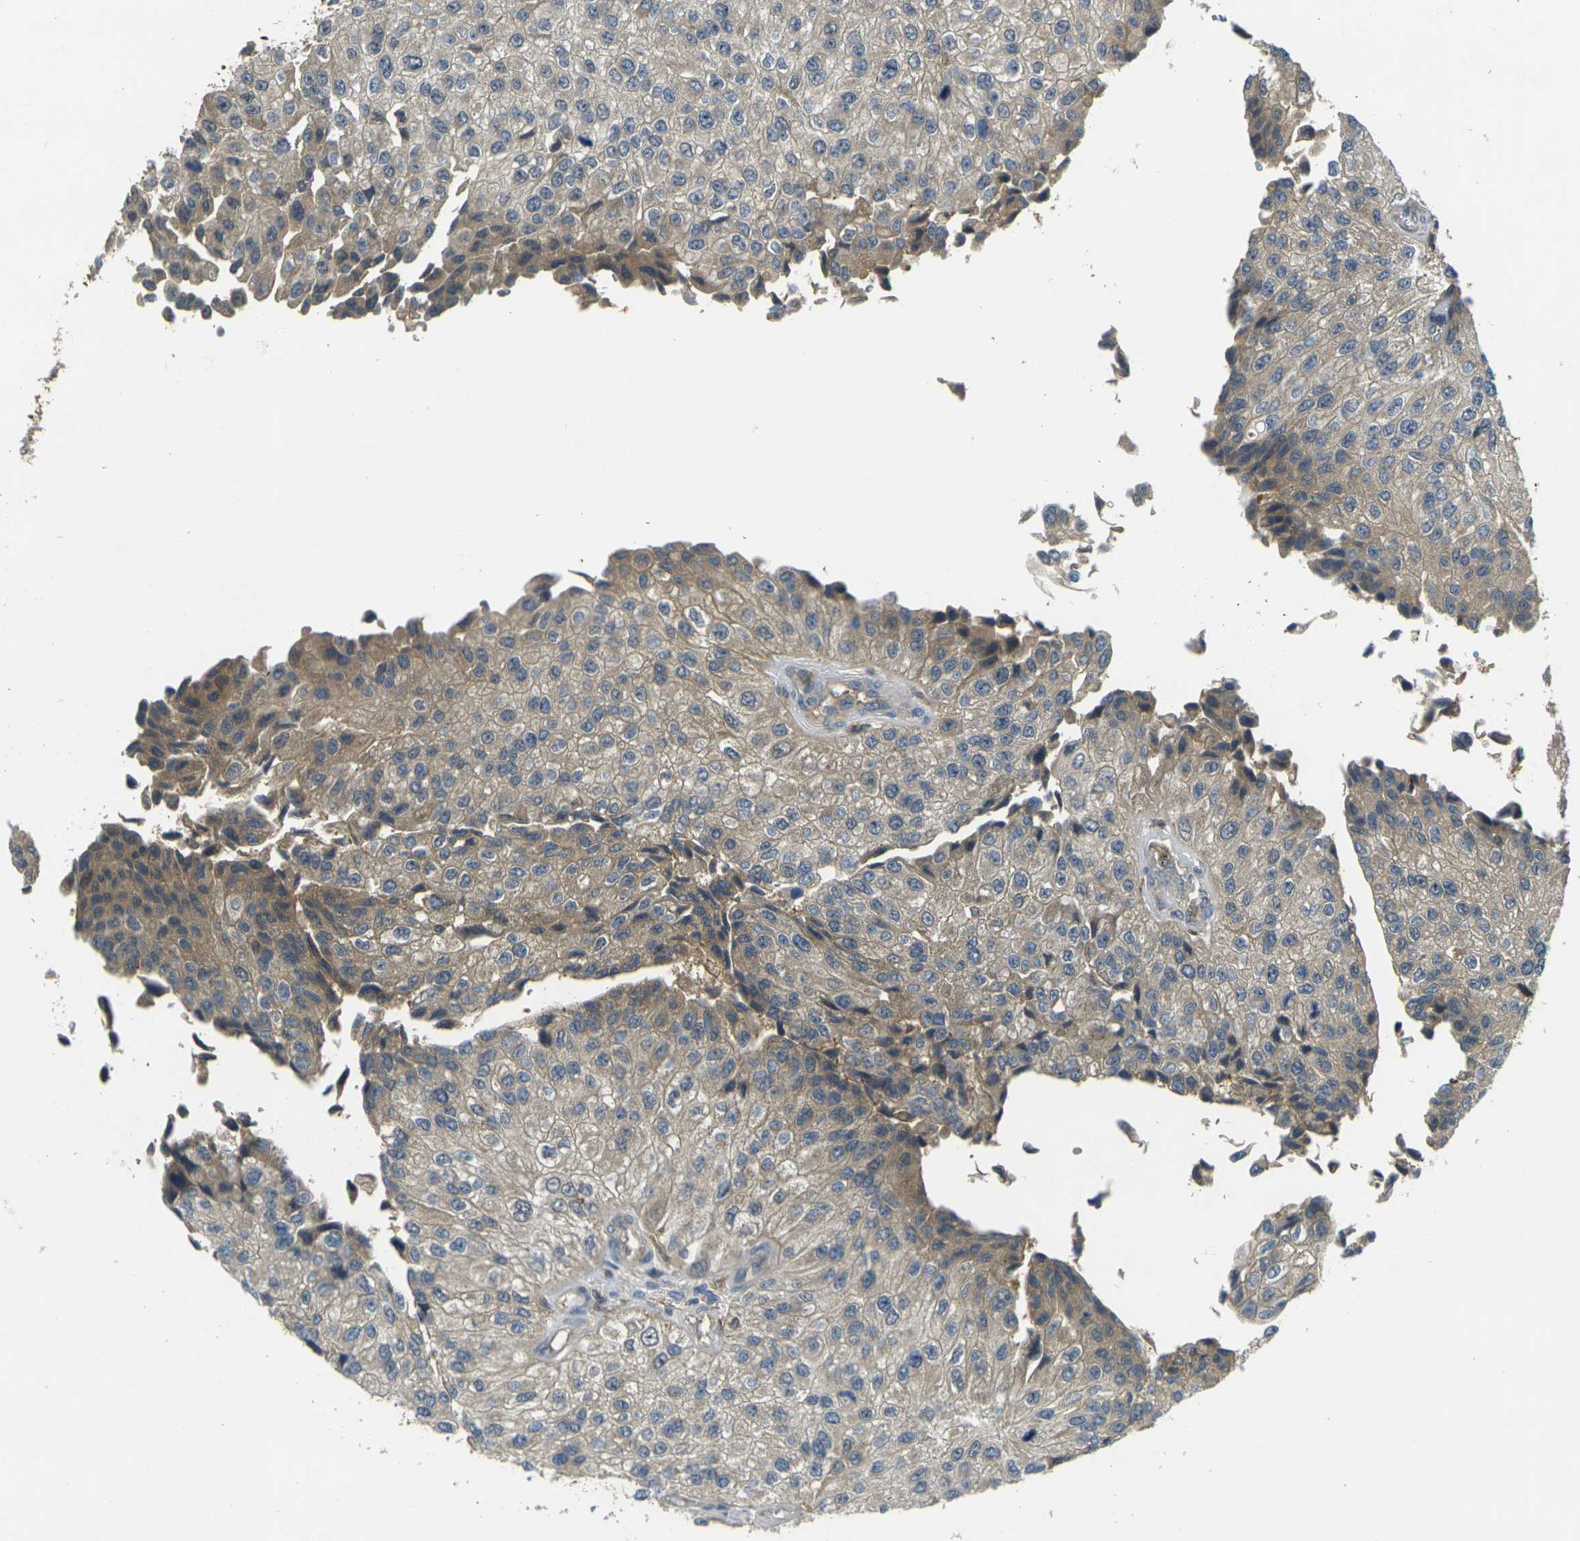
{"staining": {"intensity": "weak", "quantity": ">75%", "location": "cytoplasmic/membranous"}, "tissue": "urothelial cancer", "cell_type": "Tumor cells", "image_type": "cancer", "snomed": [{"axis": "morphology", "description": "Urothelial carcinoma, High grade"}, {"axis": "topography", "description": "Kidney"}, {"axis": "topography", "description": "Urinary bladder"}], "caption": "This is an image of immunohistochemistry staining of urothelial cancer, which shows weak expression in the cytoplasmic/membranous of tumor cells.", "gene": "PIGL", "patient": {"sex": "male", "age": 77}}